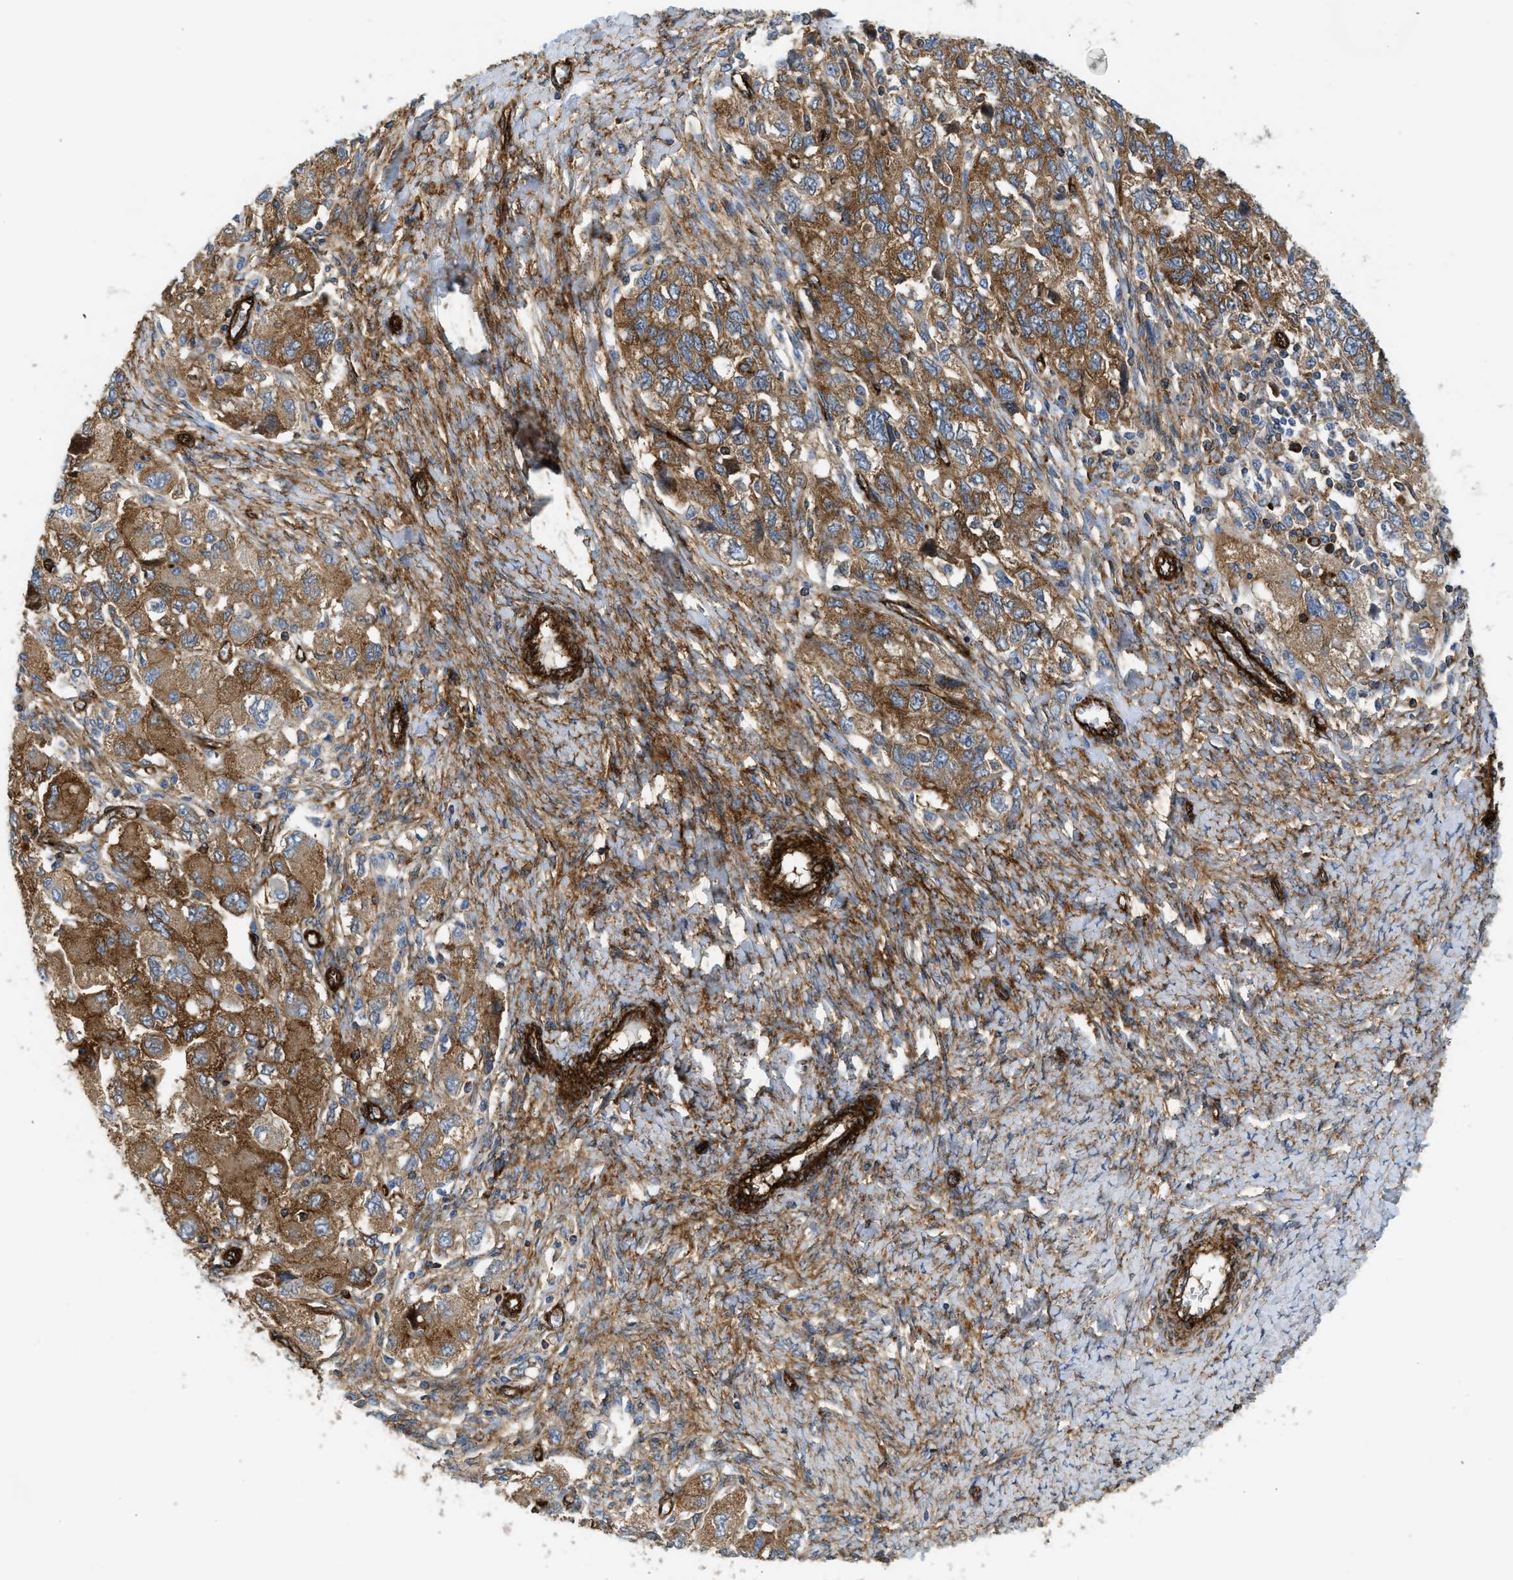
{"staining": {"intensity": "moderate", "quantity": ">75%", "location": "cytoplasmic/membranous"}, "tissue": "ovarian cancer", "cell_type": "Tumor cells", "image_type": "cancer", "snomed": [{"axis": "morphology", "description": "Carcinoma, NOS"}, {"axis": "morphology", "description": "Cystadenocarcinoma, serous, NOS"}, {"axis": "topography", "description": "Ovary"}], "caption": "Immunohistochemistry of human carcinoma (ovarian) reveals medium levels of moderate cytoplasmic/membranous staining in approximately >75% of tumor cells.", "gene": "HIP1", "patient": {"sex": "female", "age": 69}}